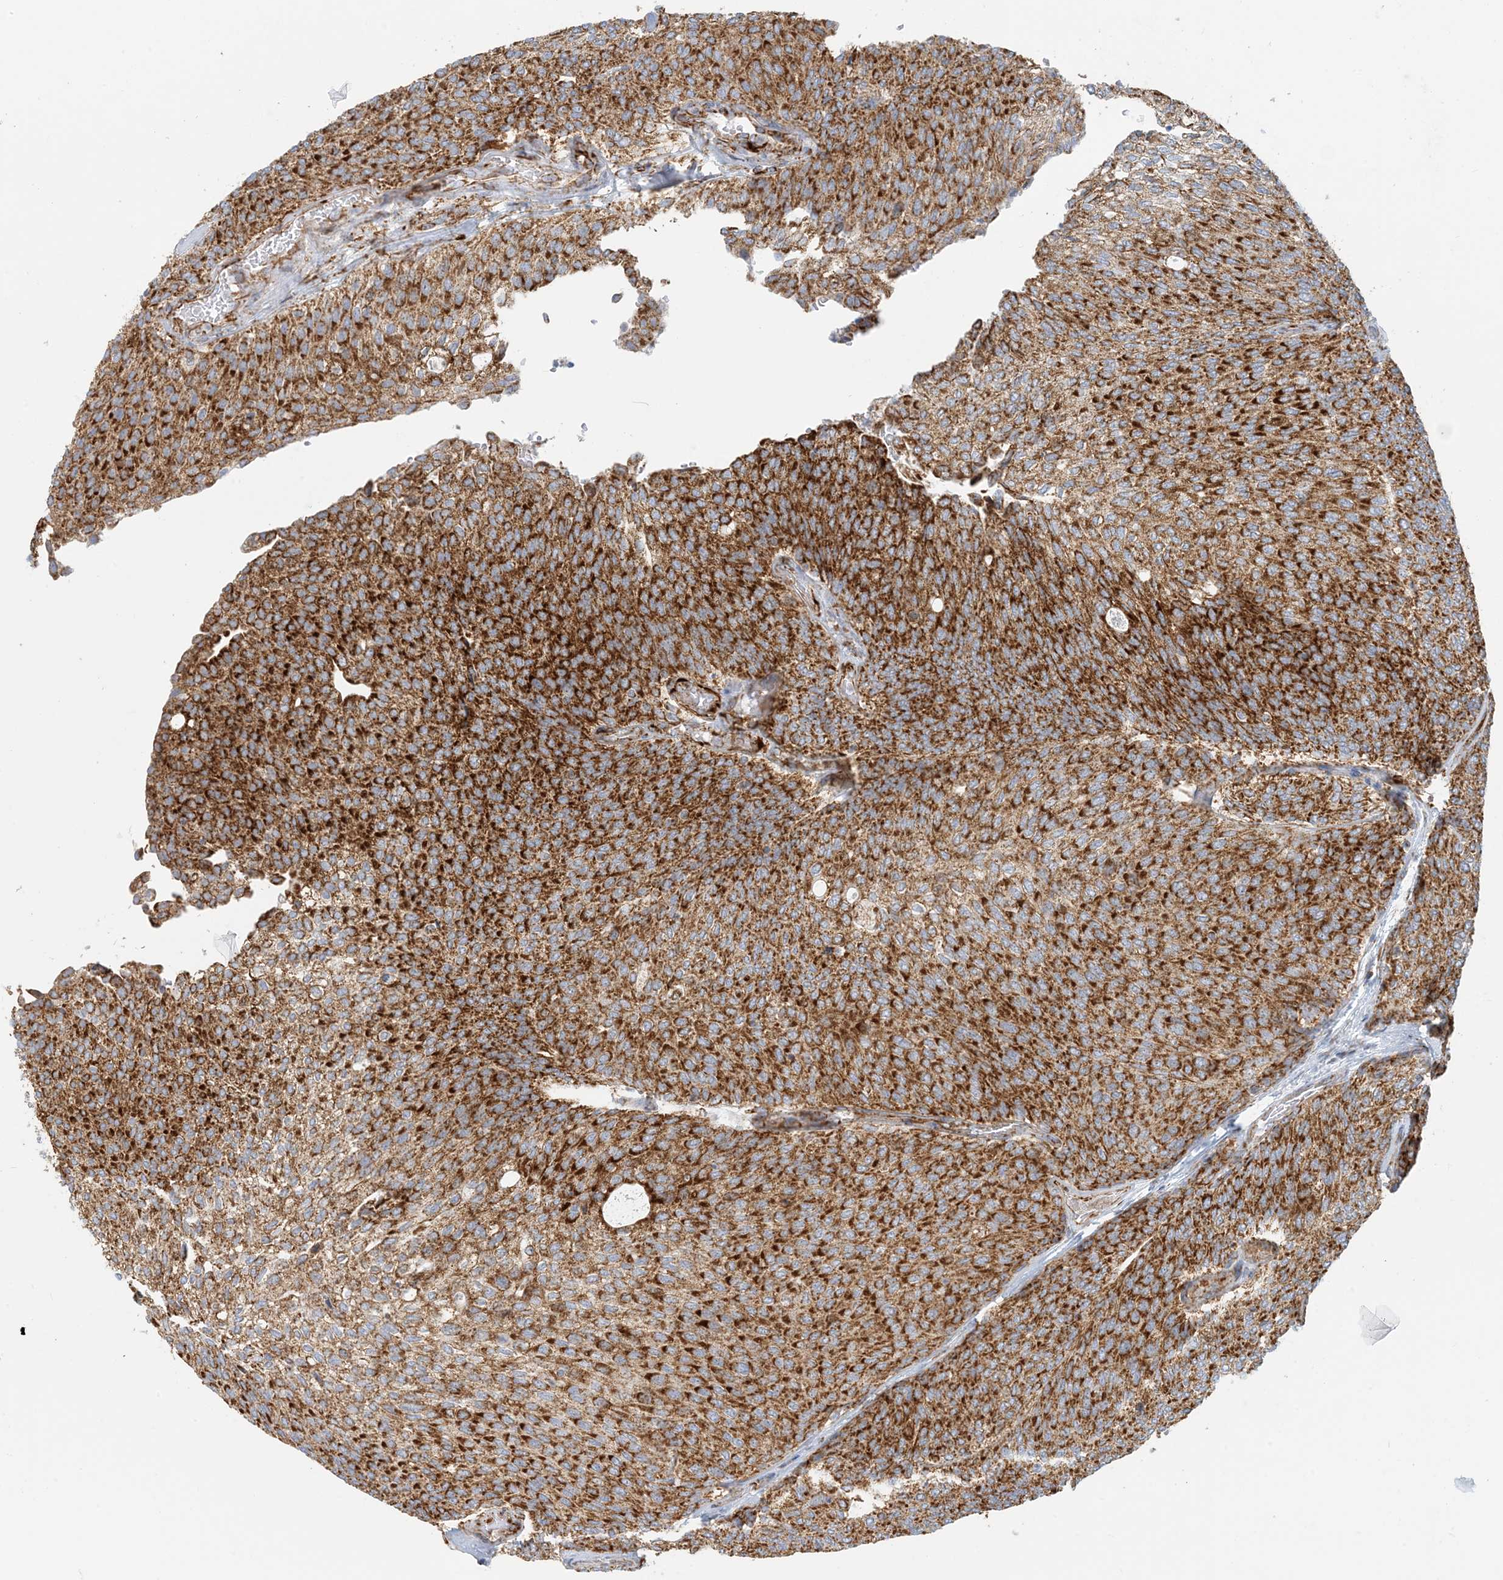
{"staining": {"intensity": "strong", "quantity": ">75%", "location": "cytoplasmic/membranous"}, "tissue": "urothelial cancer", "cell_type": "Tumor cells", "image_type": "cancer", "snomed": [{"axis": "morphology", "description": "Urothelial carcinoma, Low grade"}, {"axis": "topography", "description": "Urinary bladder"}], "caption": "Protein staining of urothelial cancer tissue exhibits strong cytoplasmic/membranous expression in approximately >75% of tumor cells.", "gene": "COA3", "patient": {"sex": "female", "age": 79}}